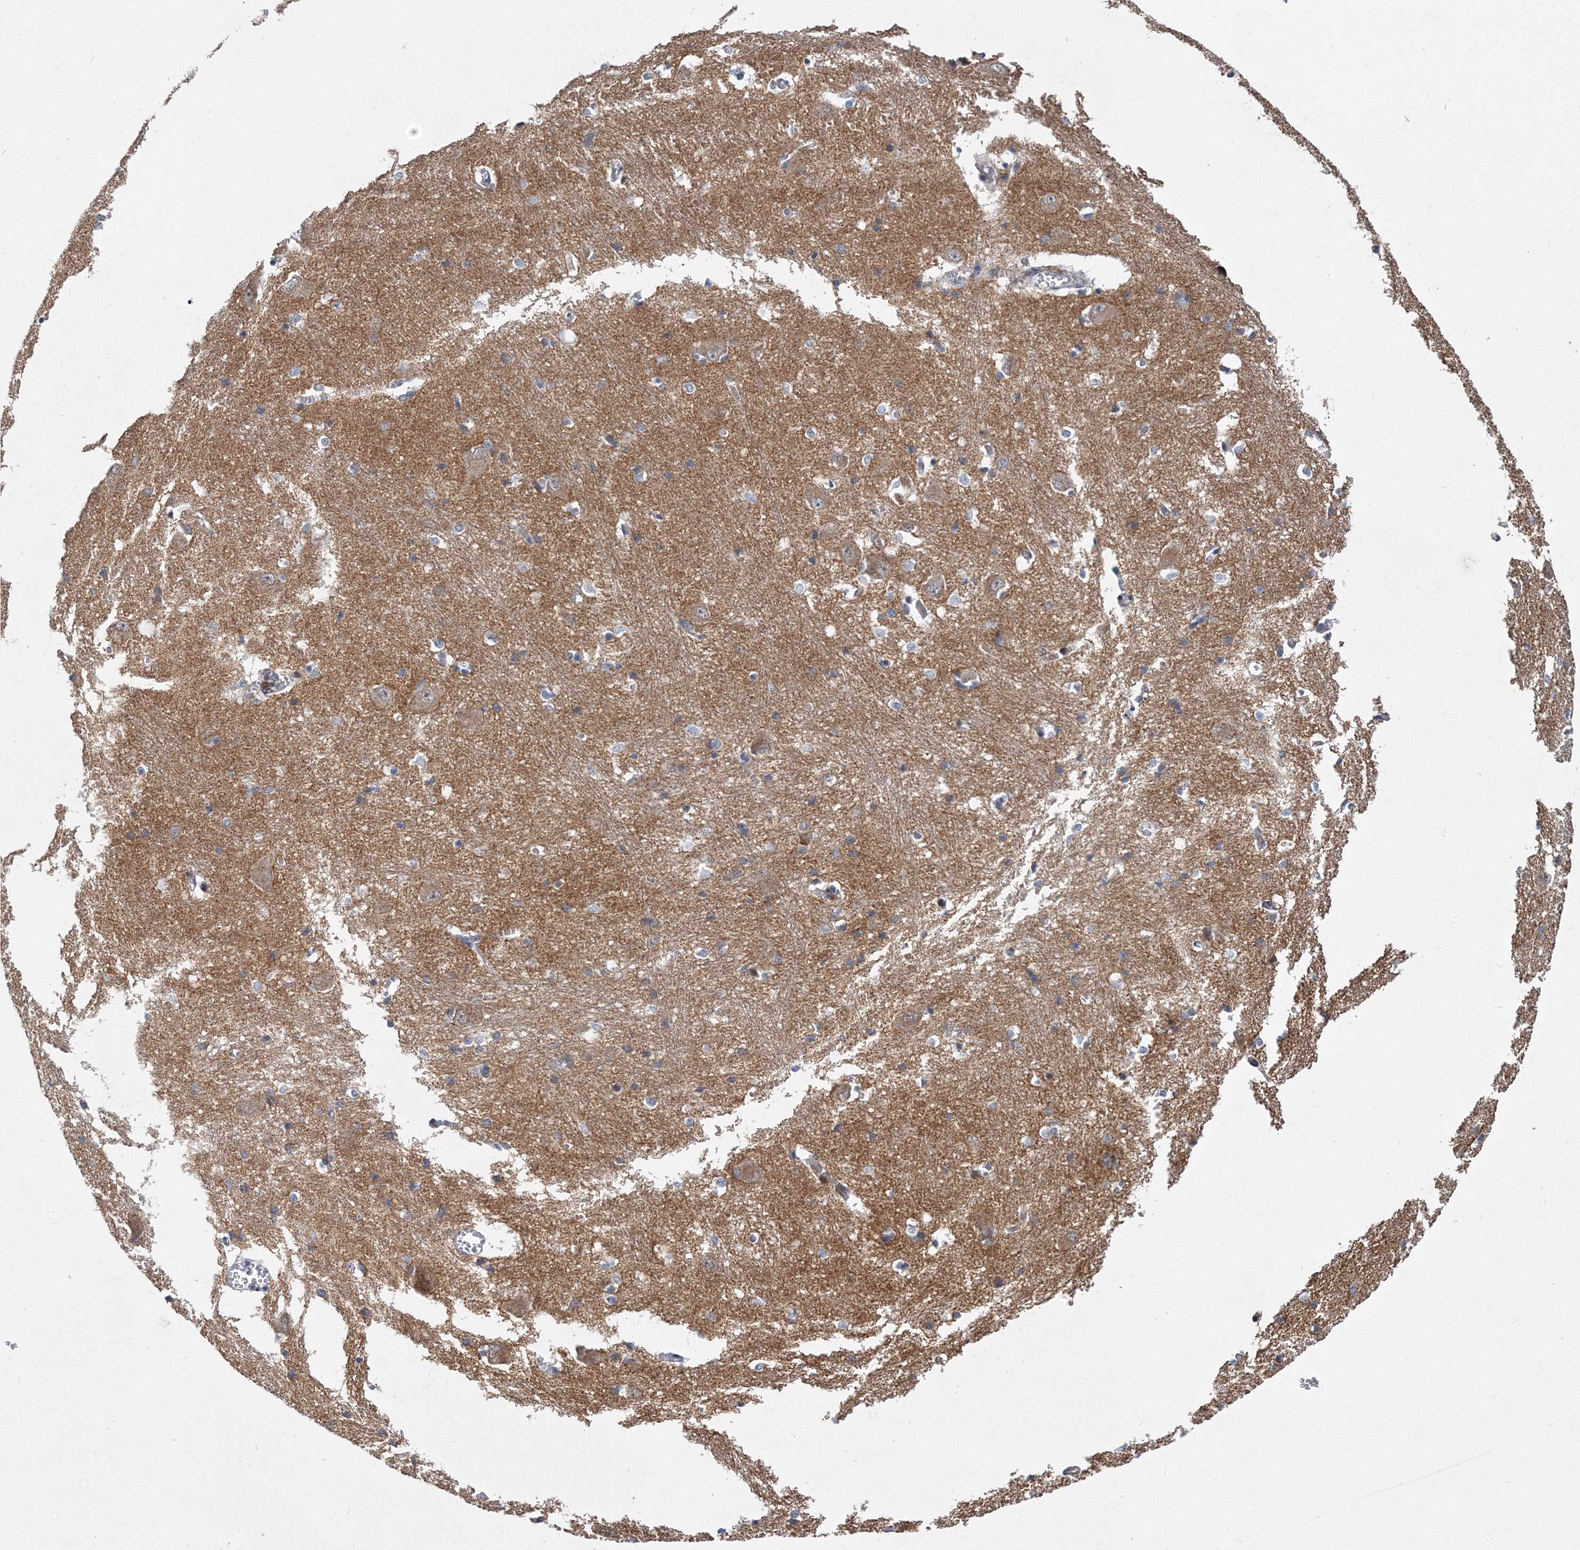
{"staining": {"intensity": "negative", "quantity": "none", "location": "none"}, "tissue": "caudate", "cell_type": "Glial cells", "image_type": "normal", "snomed": [{"axis": "morphology", "description": "Normal tissue, NOS"}, {"axis": "topography", "description": "Lateral ventricle wall"}], "caption": "High power microscopy photomicrograph of an immunohistochemistry photomicrograph of unremarkable caudate, revealing no significant positivity in glial cells. (DAB (3,3'-diaminobenzidine) IHC visualized using brightfield microscopy, high magnification).", "gene": "GPN1", "patient": {"sex": "male", "age": 37}}